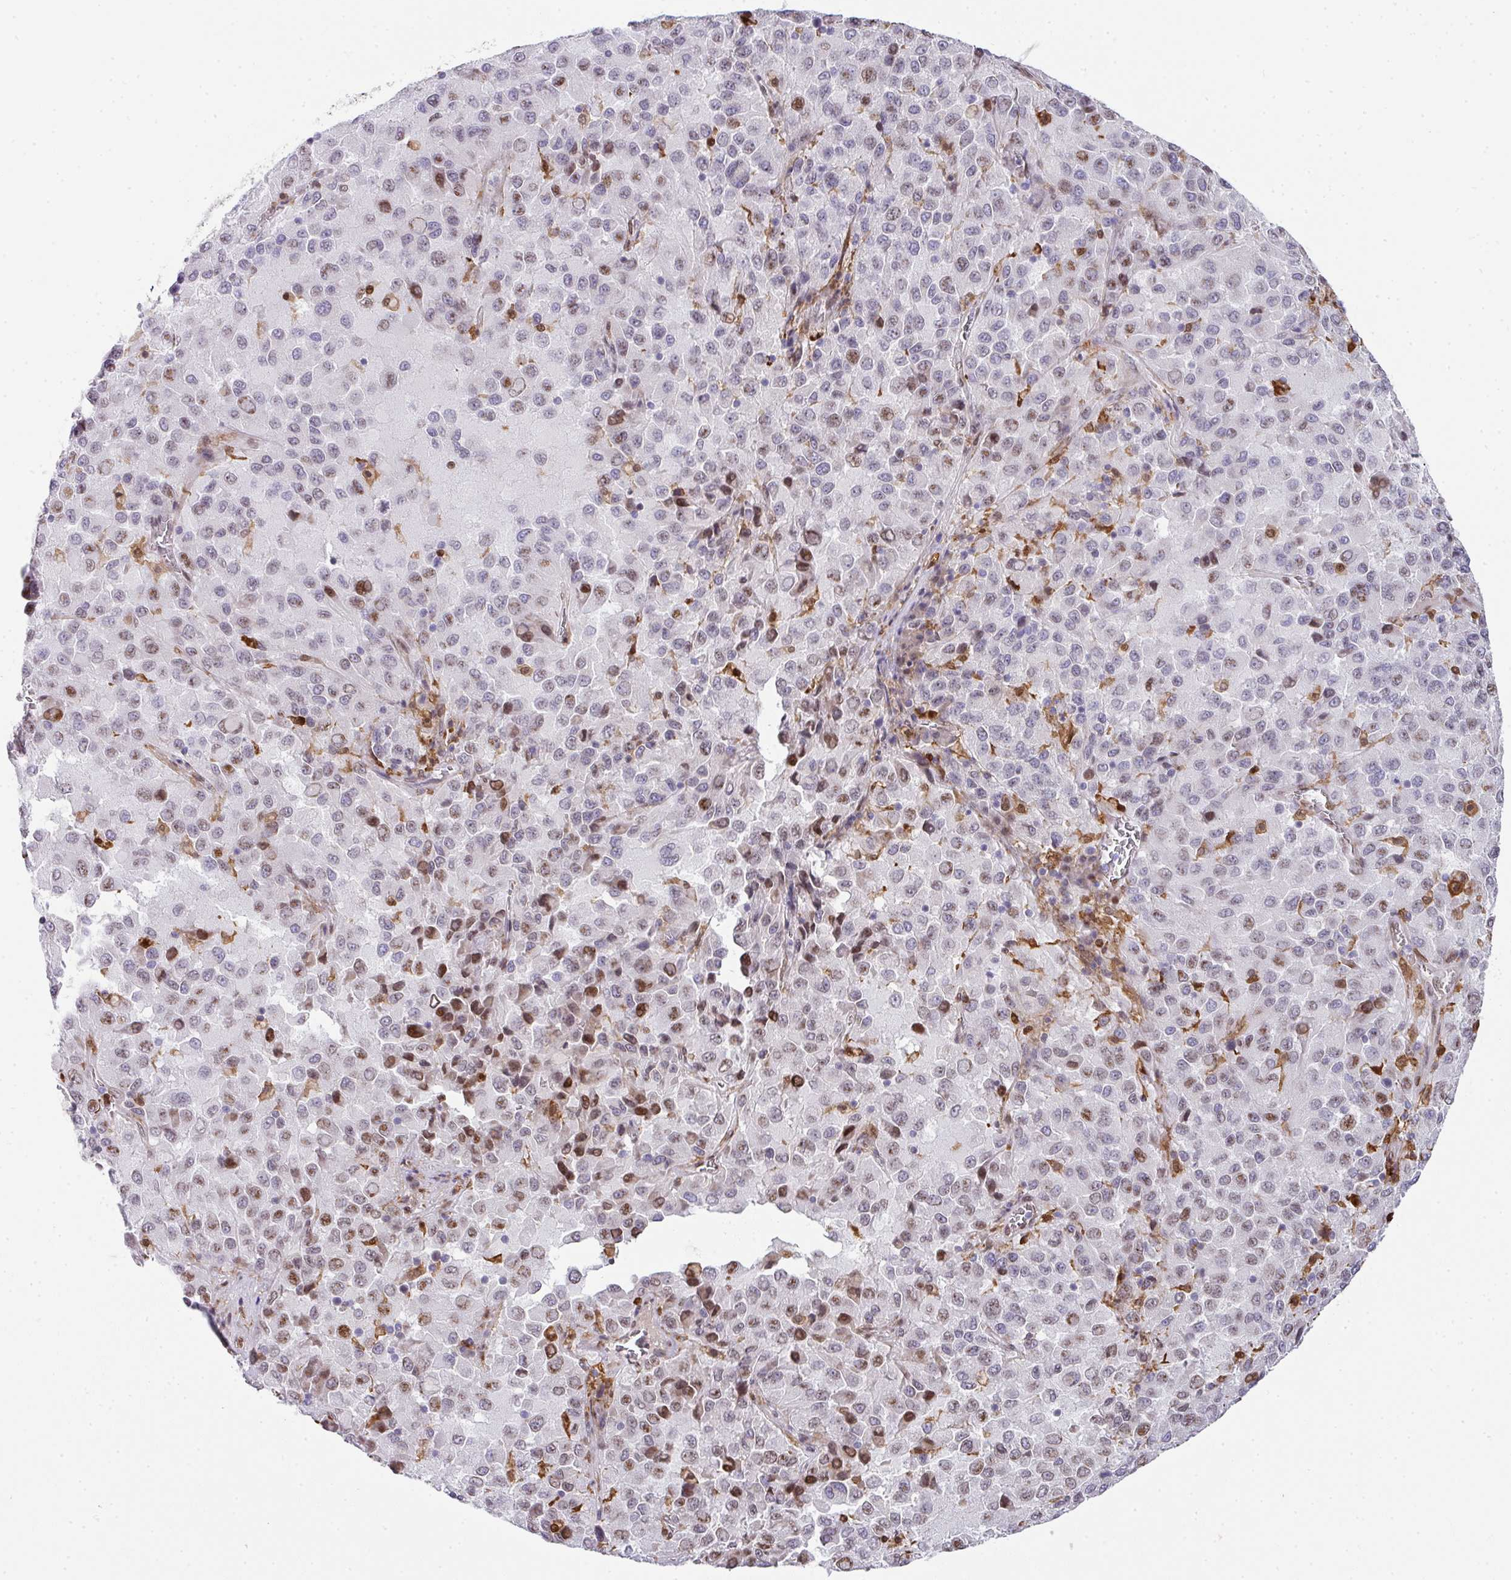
{"staining": {"intensity": "moderate", "quantity": "<25%", "location": "nuclear"}, "tissue": "melanoma", "cell_type": "Tumor cells", "image_type": "cancer", "snomed": [{"axis": "morphology", "description": "Malignant melanoma, Metastatic site"}, {"axis": "topography", "description": "Lung"}], "caption": "A photomicrograph of melanoma stained for a protein reveals moderate nuclear brown staining in tumor cells.", "gene": "PLK1", "patient": {"sex": "male", "age": 64}}